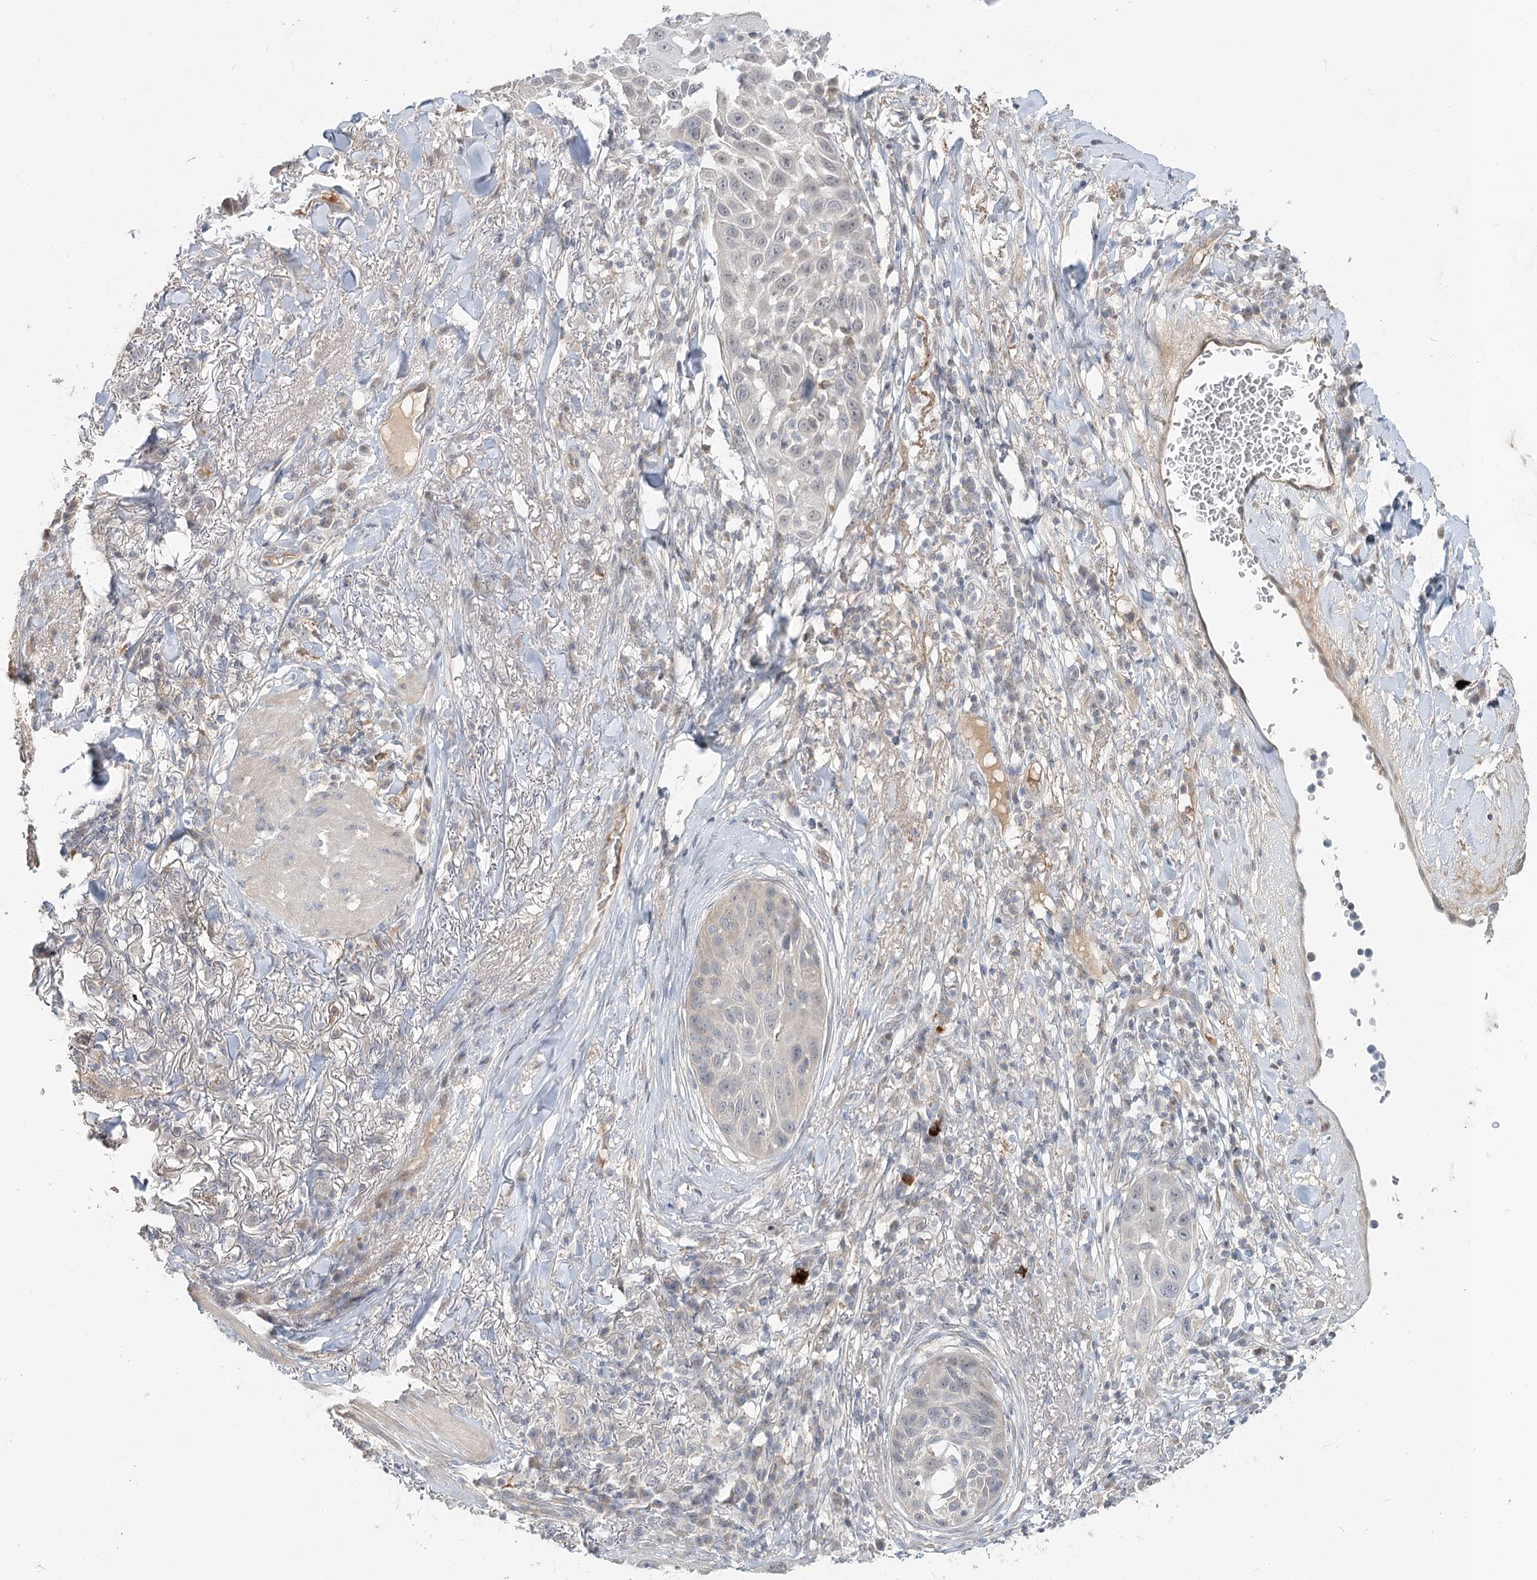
{"staining": {"intensity": "negative", "quantity": "none", "location": "none"}, "tissue": "skin cancer", "cell_type": "Tumor cells", "image_type": "cancer", "snomed": [{"axis": "morphology", "description": "Squamous cell carcinoma, NOS"}, {"axis": "topography", "description": "Skin"}], "caption": "An immunohistochemistry (IHC) micrograph of squamous cell carcinoma (skin) is shown. There is no staining in tumor cells of squamous cell carcinoma (skin).", "gene": "GUCY2C", "patient": {"sex": "female", "age": 44}}